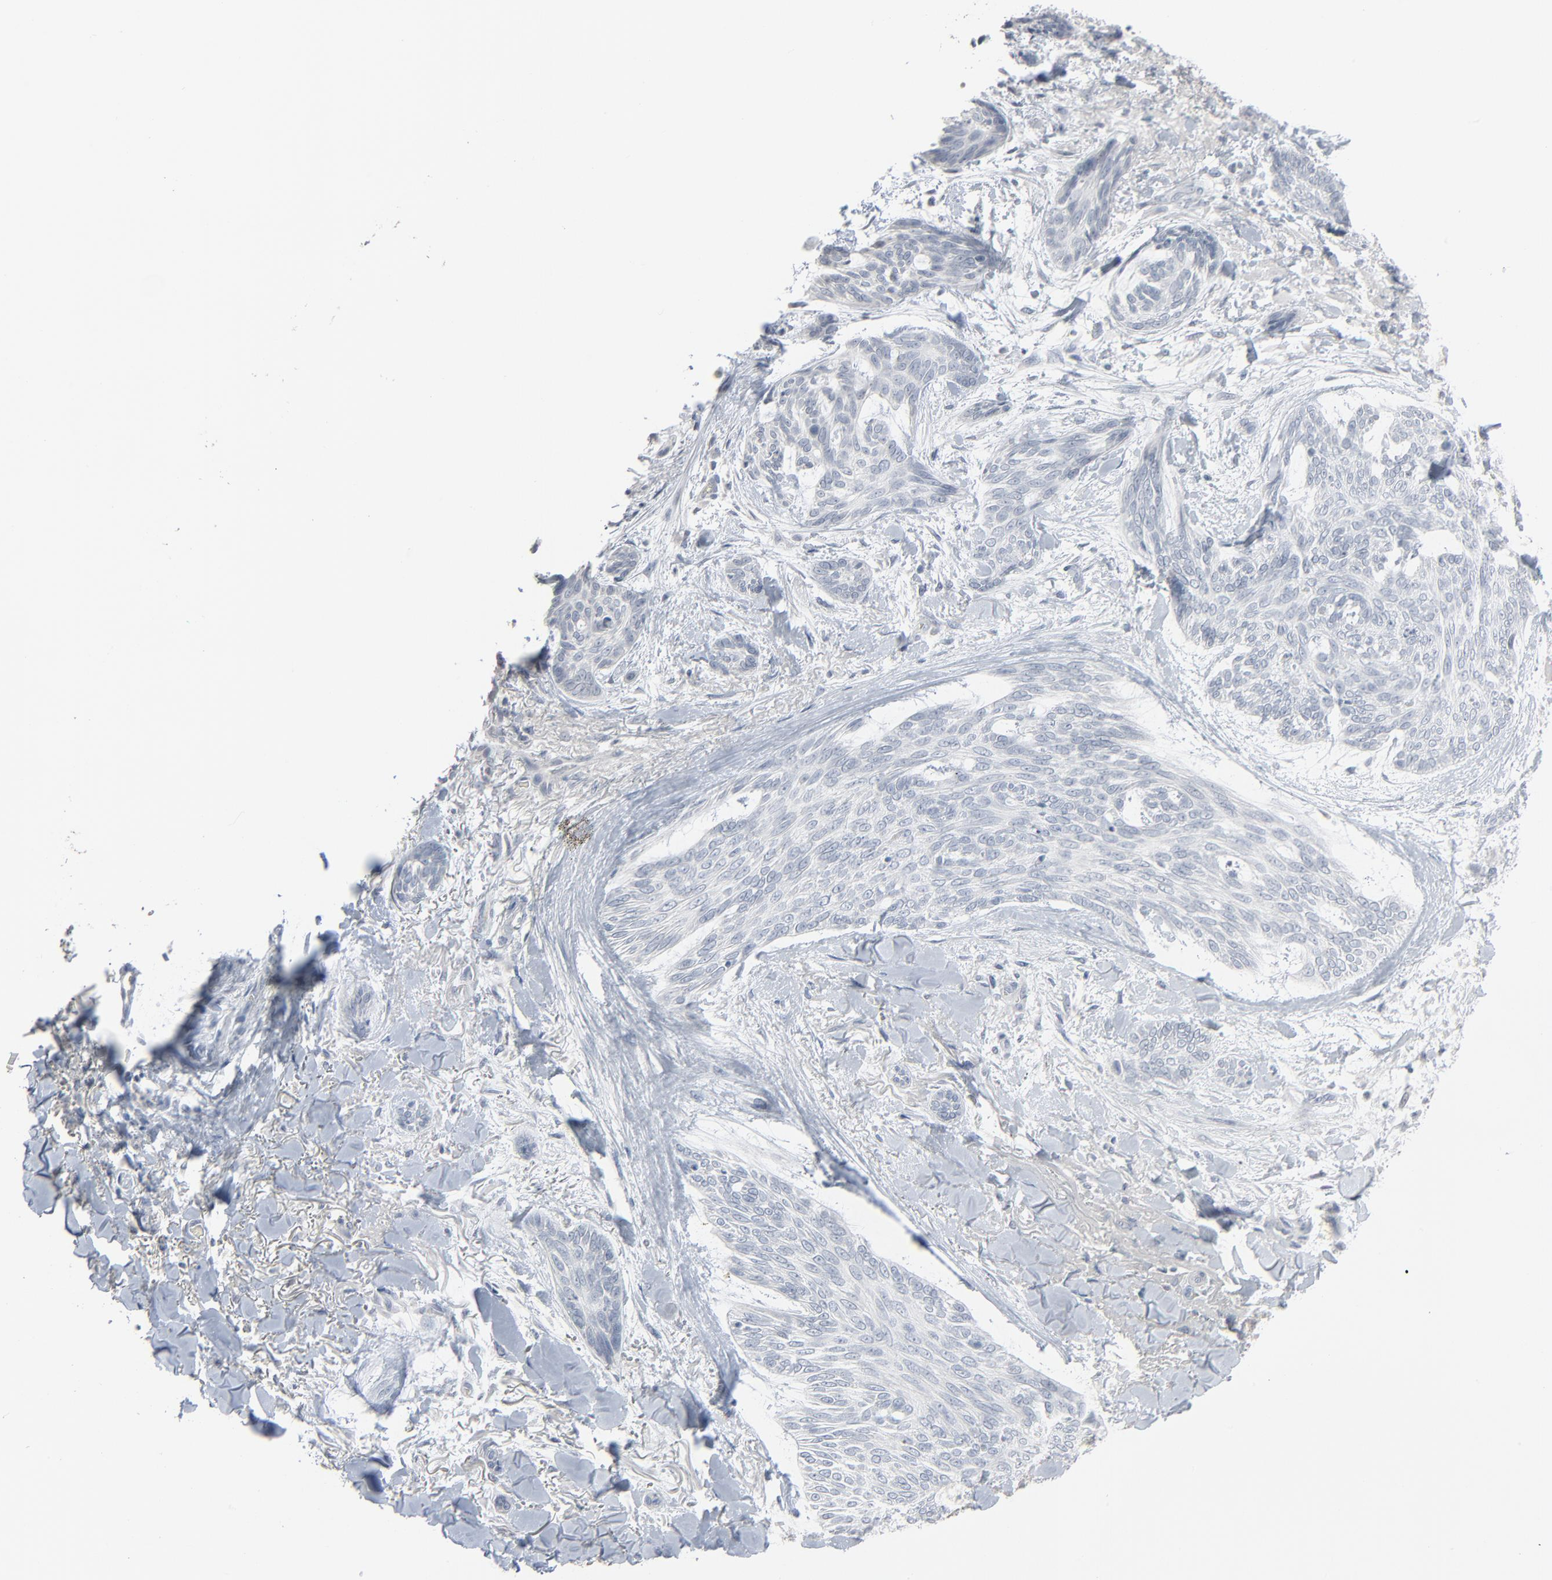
{"staining": {"intensity": "negative", "quantity": "none", "location": "none"}, "tissue": "skin cancer", "cell_type": "Tumor cells", "image_type": "cancer", "snomed": [{"axis": "morphology", "description": "Normal tissue, NOS"}, {"axis": "morphology", "description": "Basal cell carcinoma"}, {"axis": "topography", "description": "Skin"}], "caption": "DAB (3,3'-diaminobenzidine) immunohistochemical staining of skin cancer displays no significant staining in tumor cells.", "gene": "SAGE1", "patient": {"sex": "female", "age": 71}}